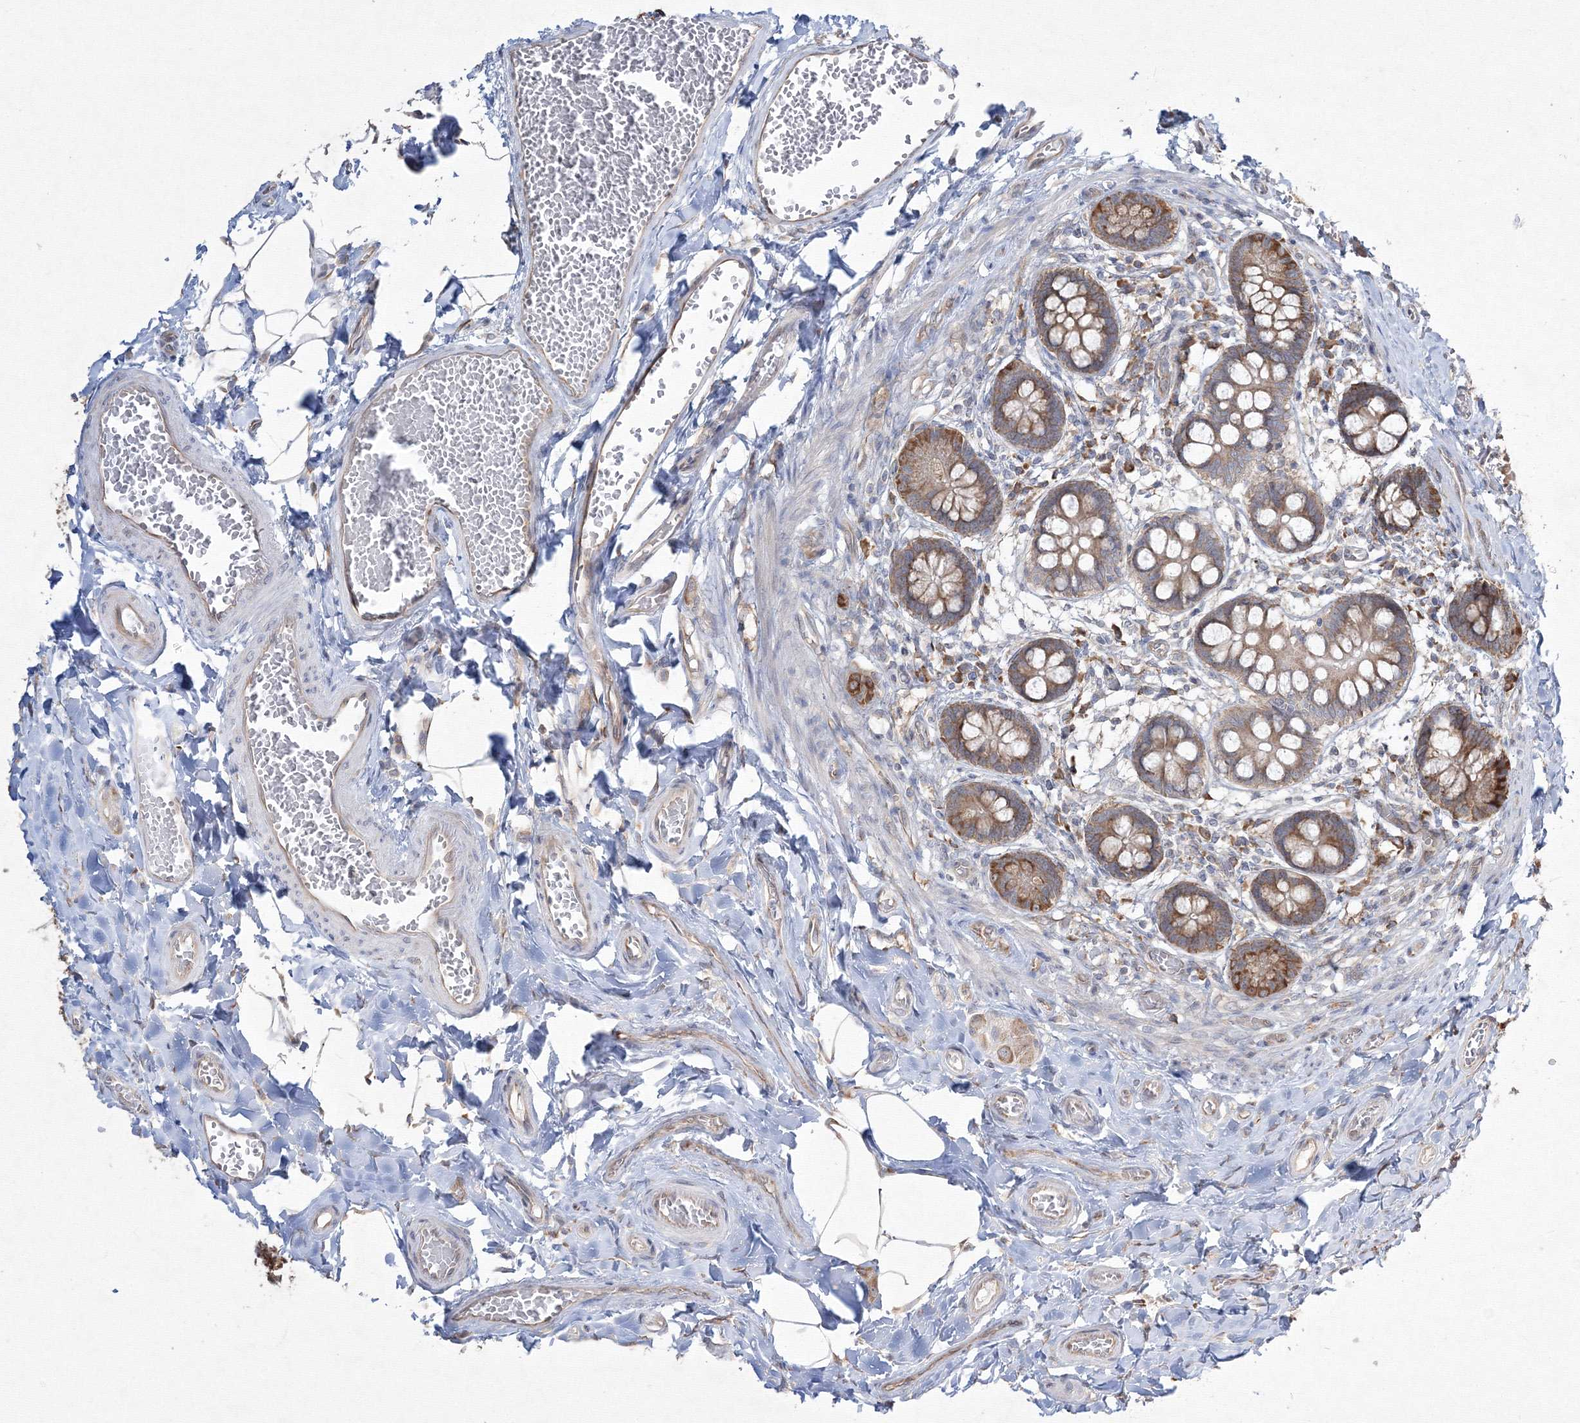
{"staining": {"intensity": "moderate", "quantity": "25%-75%", "location": "cytoplasmic/membranous"}, "tissue": "small intestine", "cell_type": "Glandular cells", "image_type": "normal", "snomed": [{"axis": "morphology", "description": "Normal tissue, NOS"}, {"axis": "topography", "description": "Small intestine"}], "caption": "Human small intestine stained for a protein (brown) exhibits moderate cytoplasmic/membranous positive expression in about 25%-75% of glandular cells.", "gene": "FBXL8", "patient": {"sex": "male", "age": 52}}